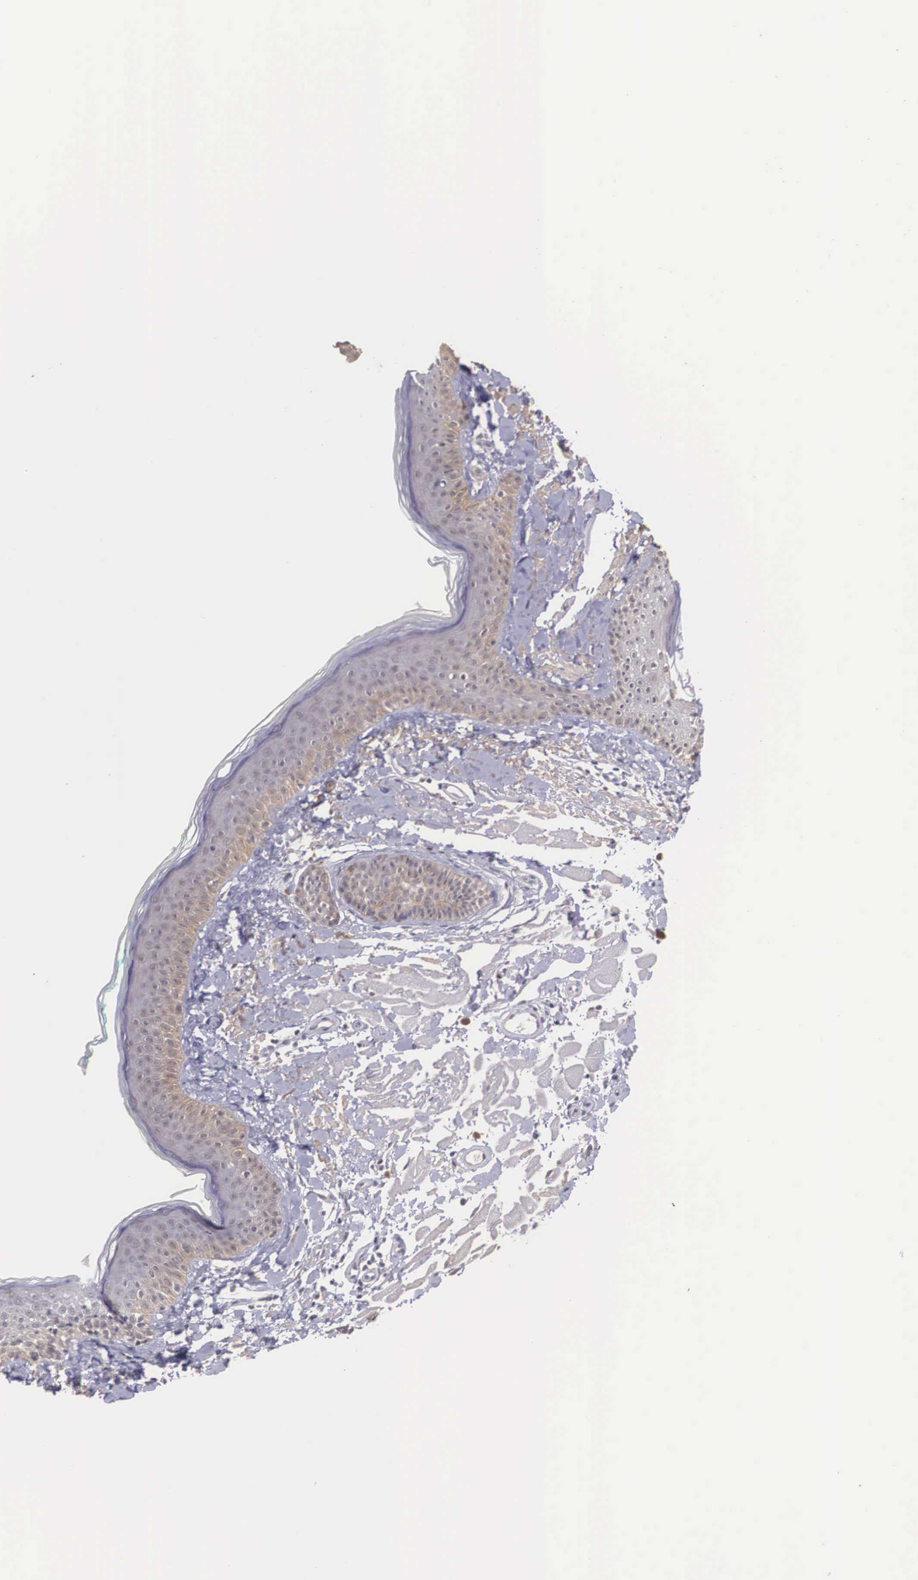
{"staining": {"intensity": "weak", "quantity": "25%-75%", "location": "cytoplasmic/membranous"}, "tissue": "skin", "cell_type": "Fibroblasts", "image_type": "normal", "snomed": [{"axis": "morphology", "description": "Normal tissue, NOS"}, {"axis": "topography", "description": "Skin"}], "caption": "Immunohistochemical staining of normal human skin exhibits 25%-75% levels of weak cytoplasmic/membranous protein positivity in approximately 25%-75% of fibroblasts. The staining was performed using DAB, with brown indicating positive protein expression. Nuclei are stained blue with hematoxylin.", "gene": "NINL", "patient": {"sex": "male", "age": 86}}